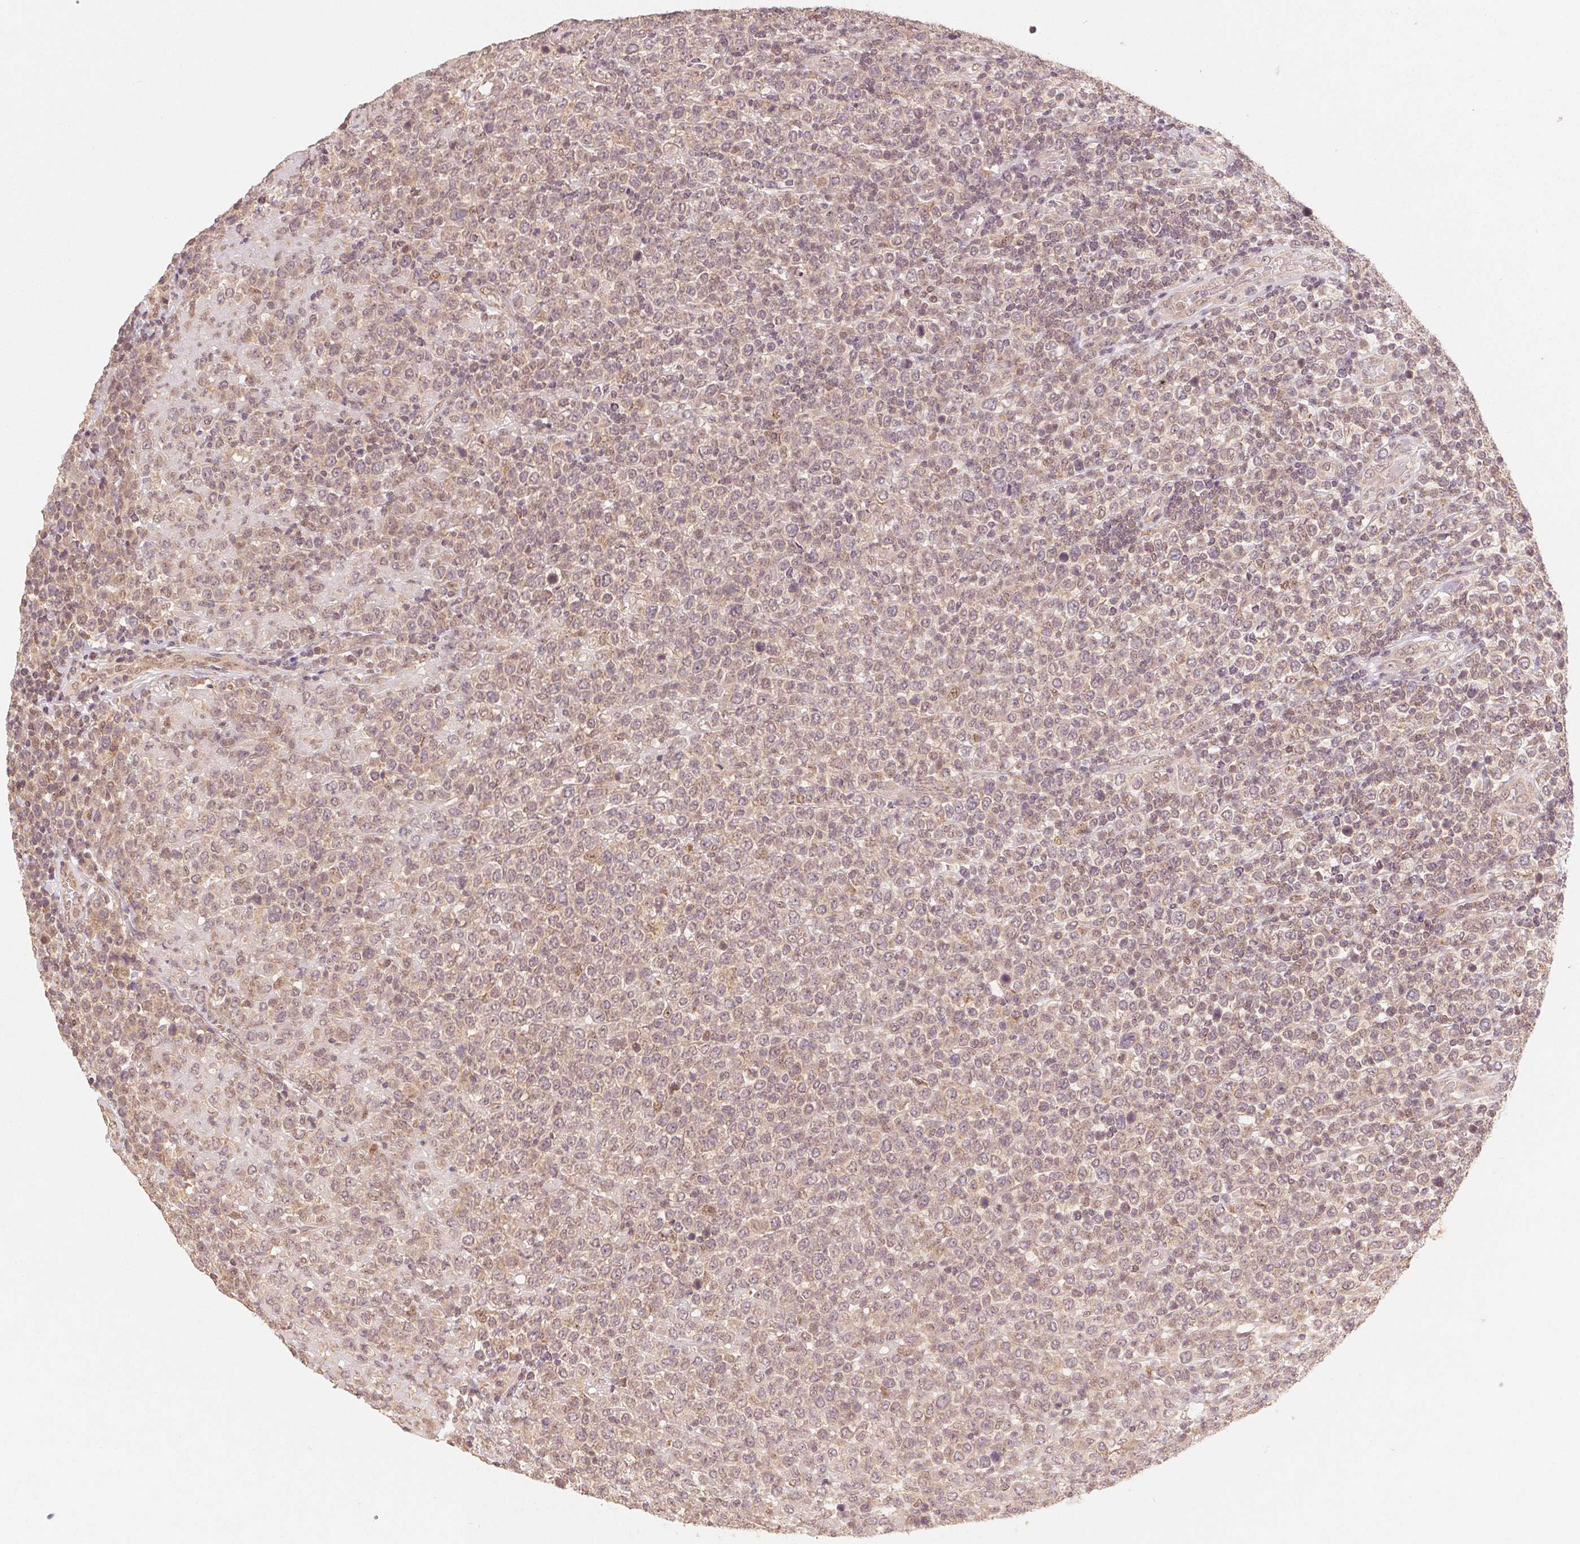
{"staining": {"intensity": "weak", "quantity": ">75%", "location": "cytoplasmic/membranous,nuclear"}, "tissue": "lymphoma", "cell_type": "Tumor cells", "image_type": "cancer", "snomed": [{"axis": "morphology", "description": "Malignant lymphoma, non-Hodgkin's type, High grade"}, {"axis": "topography", "description": "Soft tissue"}], "caption": "High-power microscopy captured an IHC photomicrograph of lymphoma, revealing weak cytoplasmic/membranous and nuclear staining in approximately >75% of tumor cells. Using DAB (brown) and hematoxylin (blue) stains, captured at high magnification using brightfield microscopy.", "gene": "C2orf73", "patient": {"sex": "female", "age": 56}}